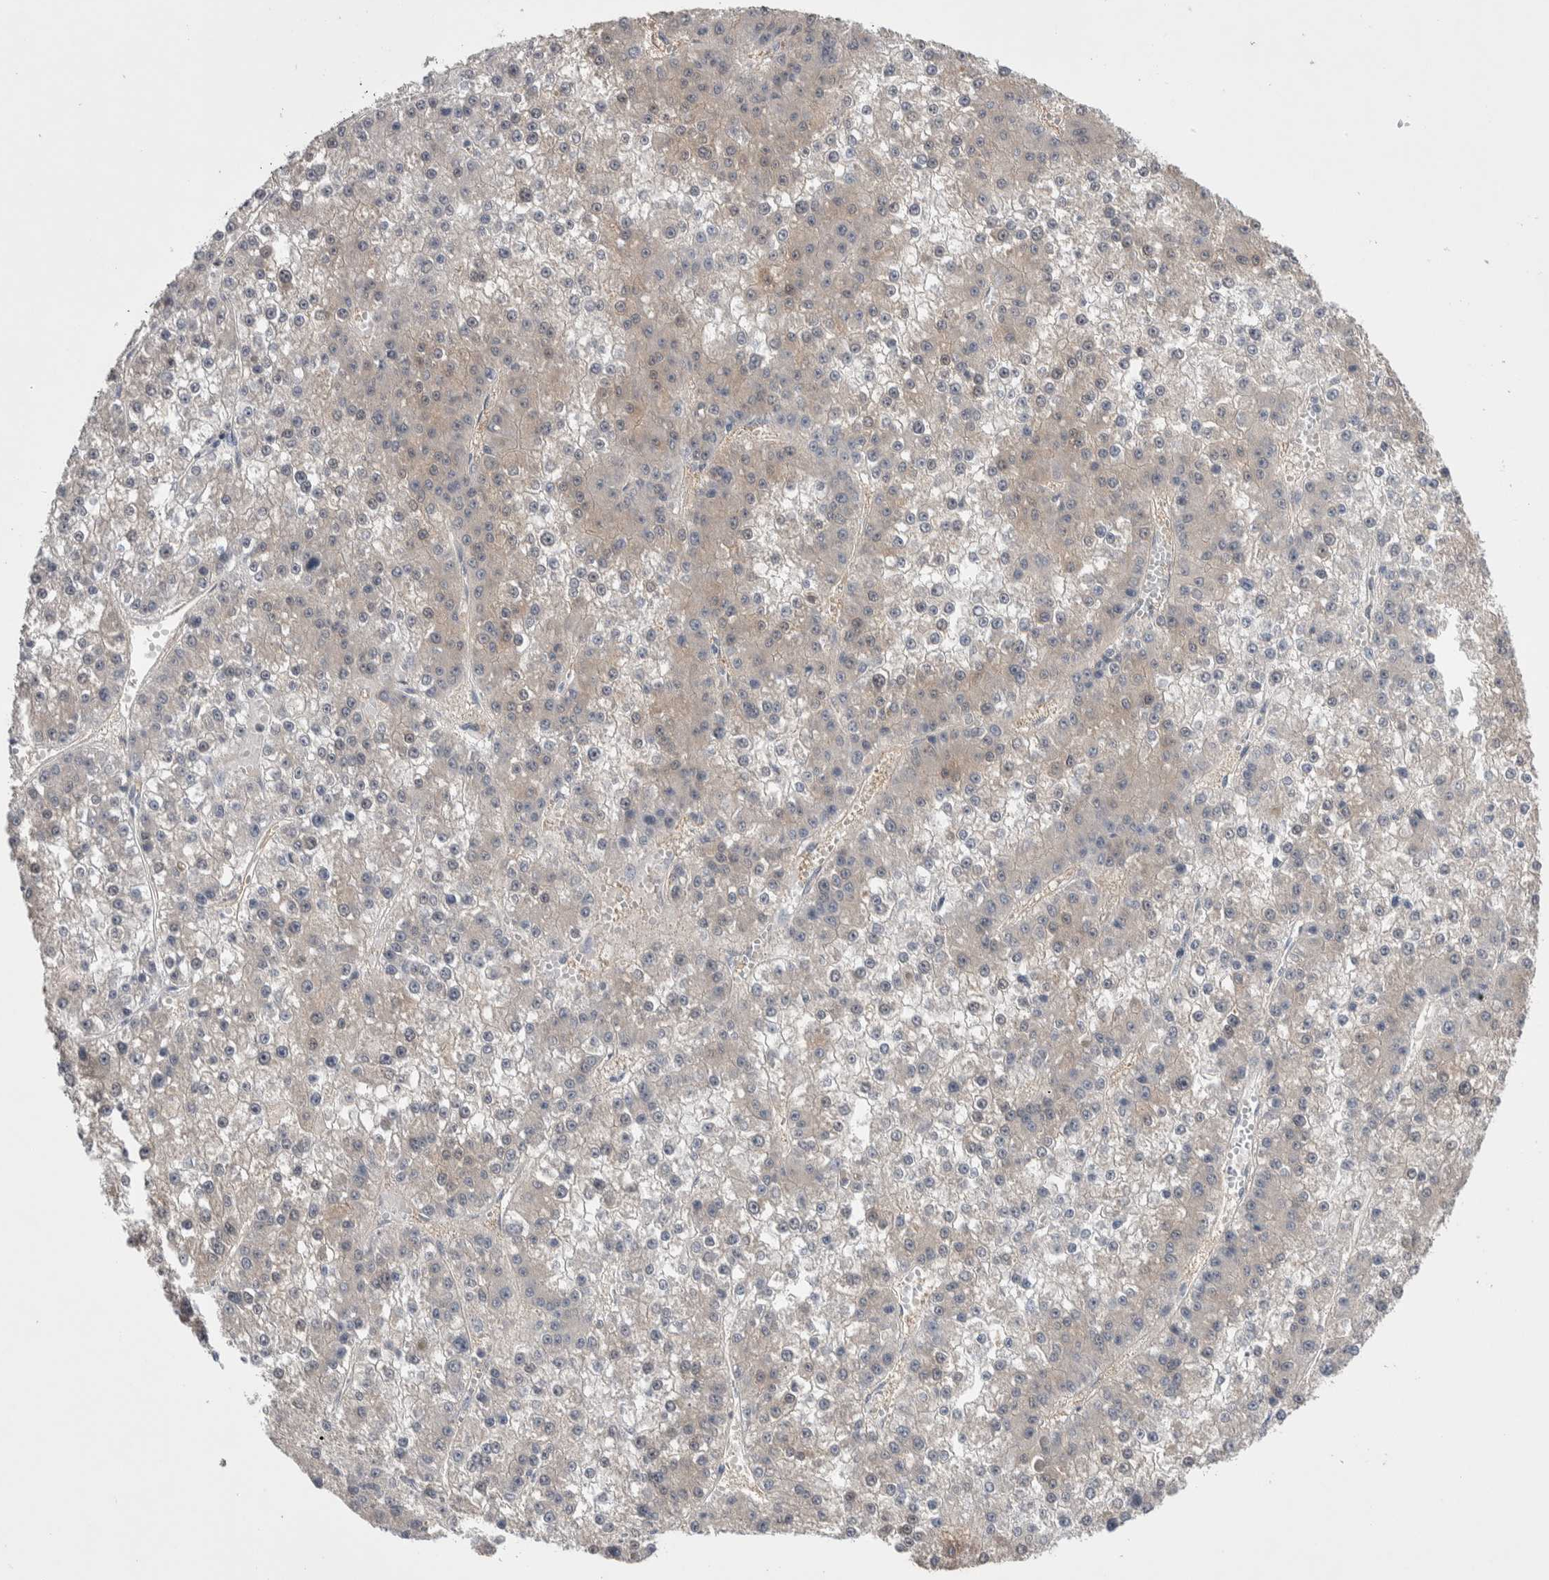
{"staining": {"intensity": "weak", "quantity": "<25%", "location": "cytoplasmic/membranous"}, "tissue": "liver cancer", "cell_type": "Tumor cells", "image_type": "cancer", "snomed": [{"axis": "morphology", "description": "Carcinoma, Hepatocellular, NOS"}, {"axis": "topography", "description": "Liver"}], "caption": "Micrograph shows no significant protein positivity in tumor cells of liver cancer (hepatocellular carcinoma).", "gene": "CEP131", "patient": {"sex": "female", "age": 73}}